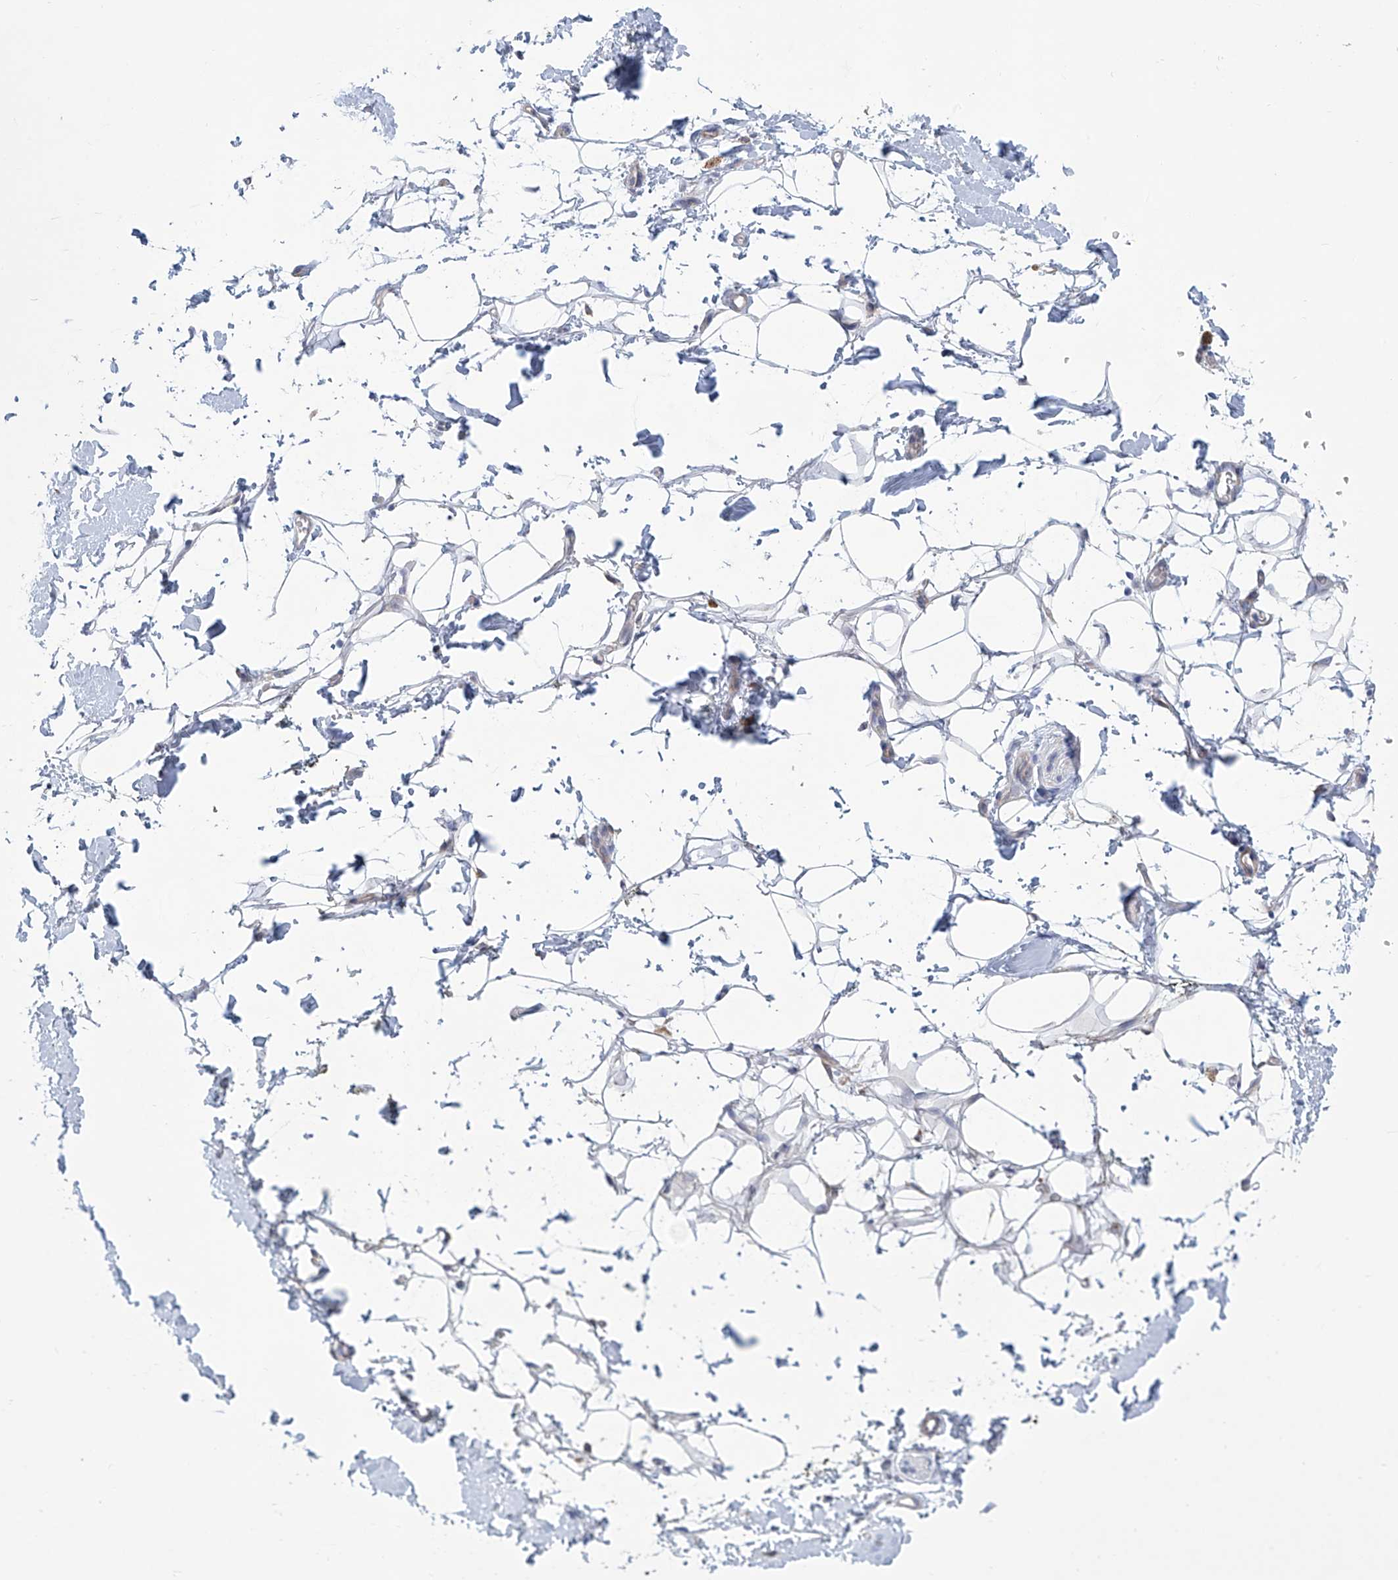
{"staining": {"intensity": "negative", "quantity": "none", "location": "none"}, "tissue": "adipose tissue", "cell_type": "Adipocytes", "image_type": "normal", "snomed": [{"axis": "morphology", "description": "Normal tissue, NOS"}, {"axis": "morphology", "description": "Adenocarcinoma, NOS"}, {"axis": "topography", "description": "Pancreas"}, {"axis": "topography", "description": "Peripheral nerve tissue"}], "caption": "Immunohistochemistry (IHC) photomicrograph of benign adipose tissue: human adipose tissue stained with DAB exhibits no significant protein expression in adipocytes.", "gene": "TNN", "patient": {"sex": "male", "age": 59}}